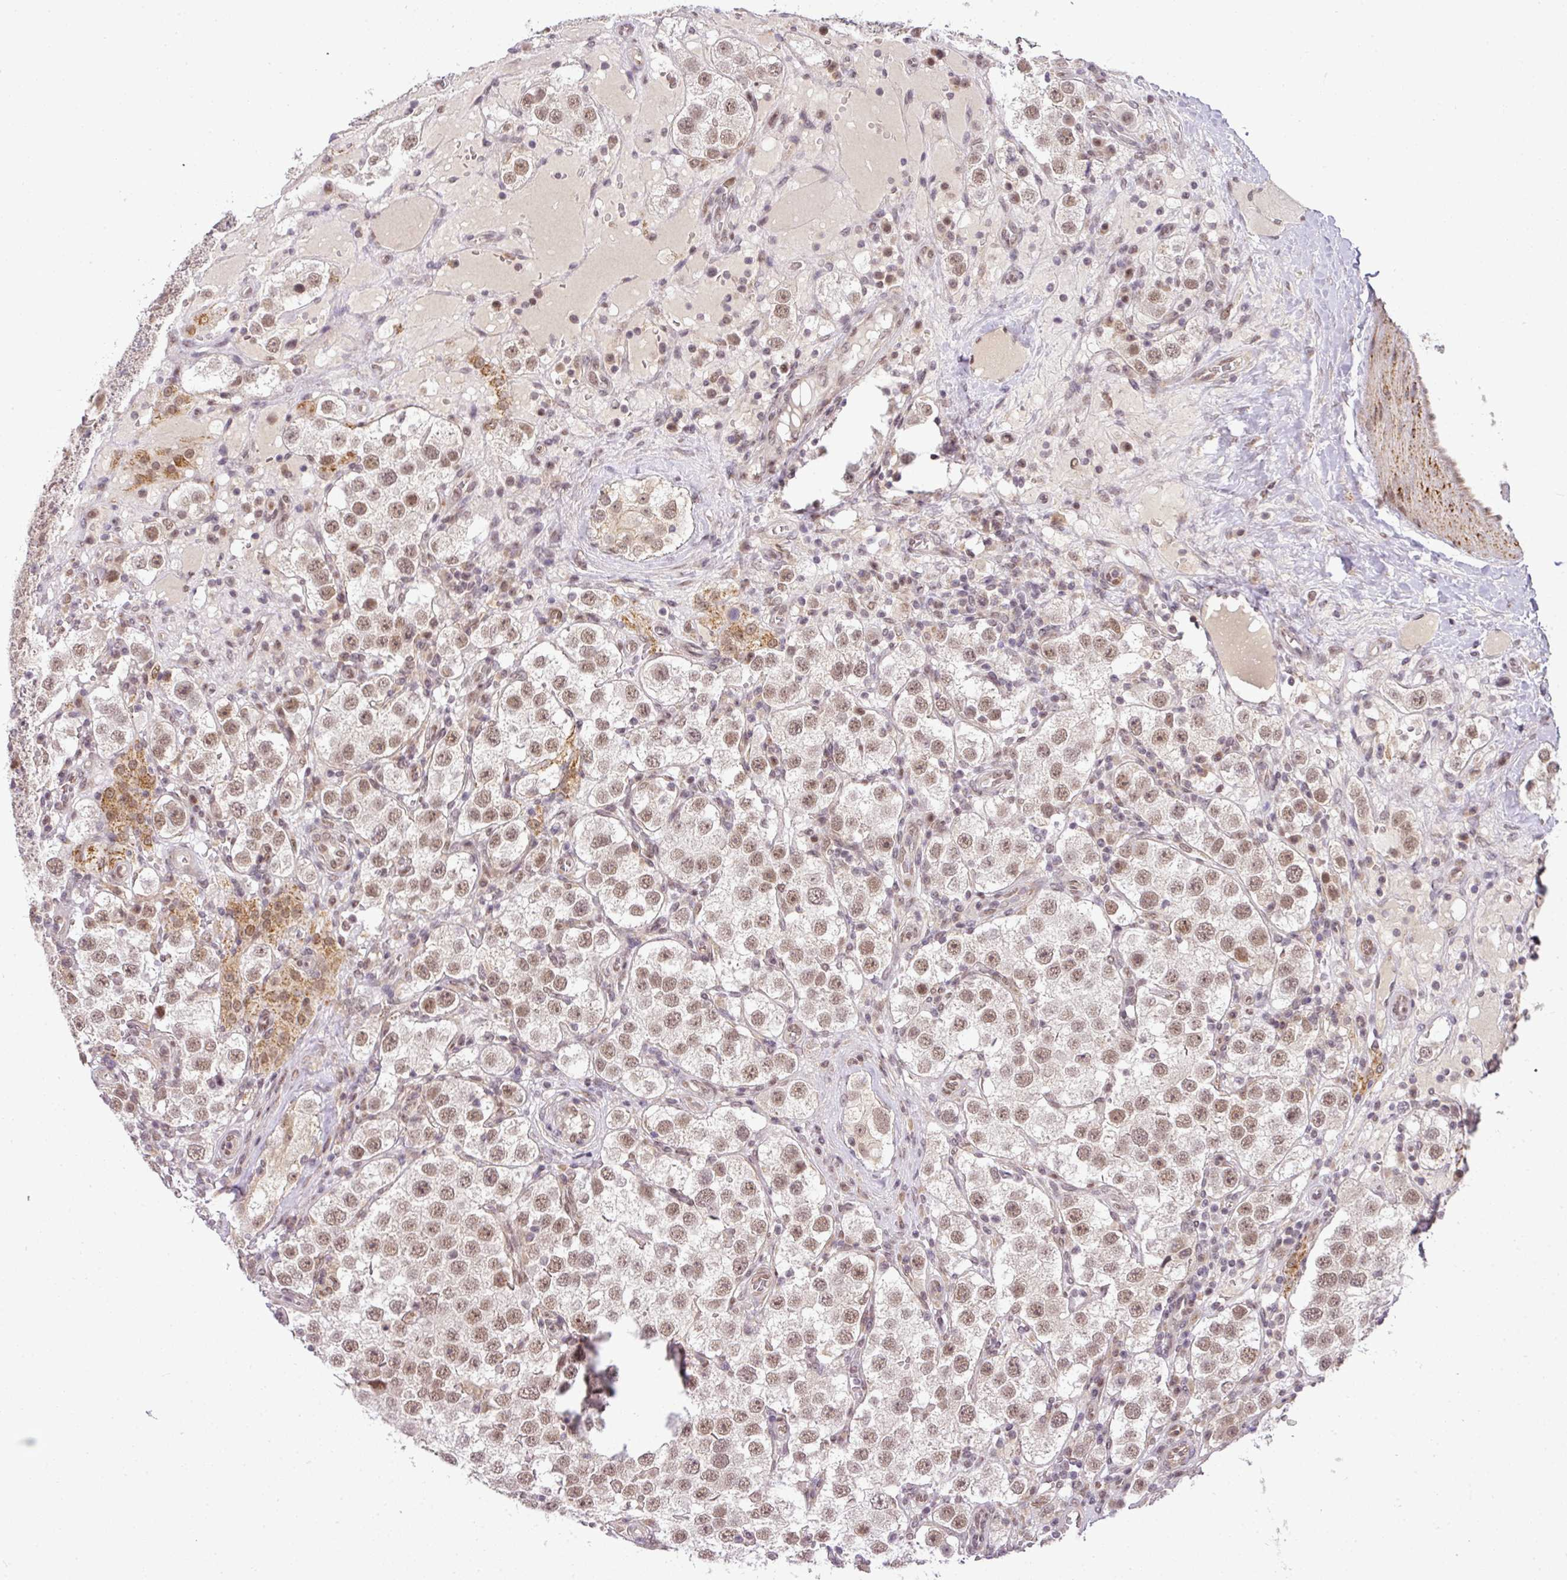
{"staining": {"intensity": "moderate", "quantity": ">75%", "location": "nuclear"}, "tissue": "testis cancer", "cell_type": "Tumor cells", "image_type": "cancer", "snomed": [{"axis": "morphology", "description": "Seminoma, NOS"}, {"axis": "topography", "description": "Testis"}], "caption": "Testis seminoma stained with a protein marker reveals moderate staining in tumor cells.", "gene": "C1orf226", "patient": {"sex": "male", "age": 37}}